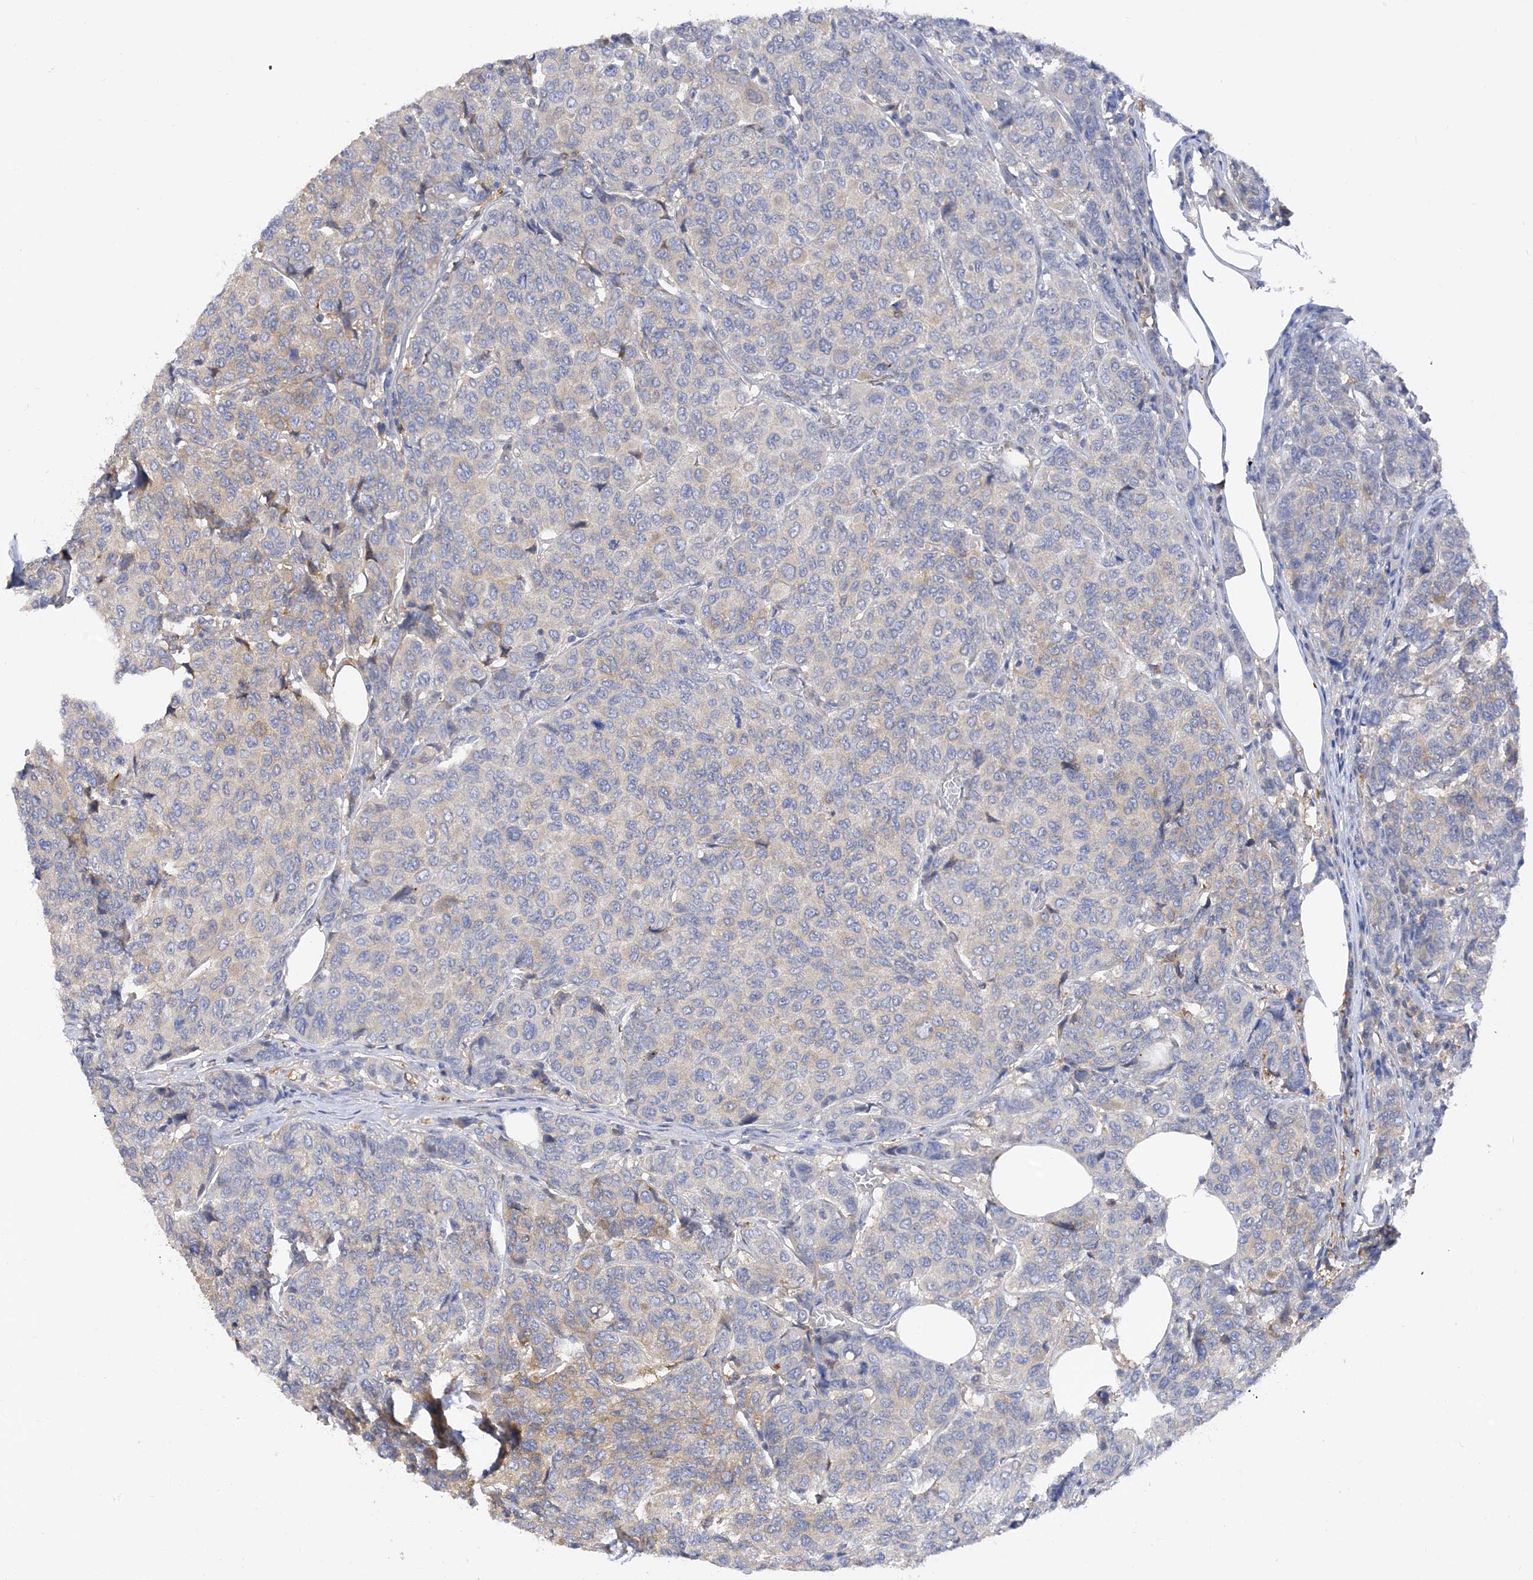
{"staining": {"intensity": "moderate", "quantity": "<25%", "location": "cytoplasmic/membranous"}, "tissue": "breast cancer", "cell_type": "Tumor cells", "image_type": "cancer", "snomed": [{"axis": "morphology", "description": "Duct carcinoma"}, {"axis": "topography", "description": "Breast"}], "caption": "Human breast cancer stained for a protein (brown) displays moderate cytoplasmic/membranous positive staining in approximately <25% of tumor cells.", "gene": "ARV1", "patient": {"sex": "female", "age": 55}}